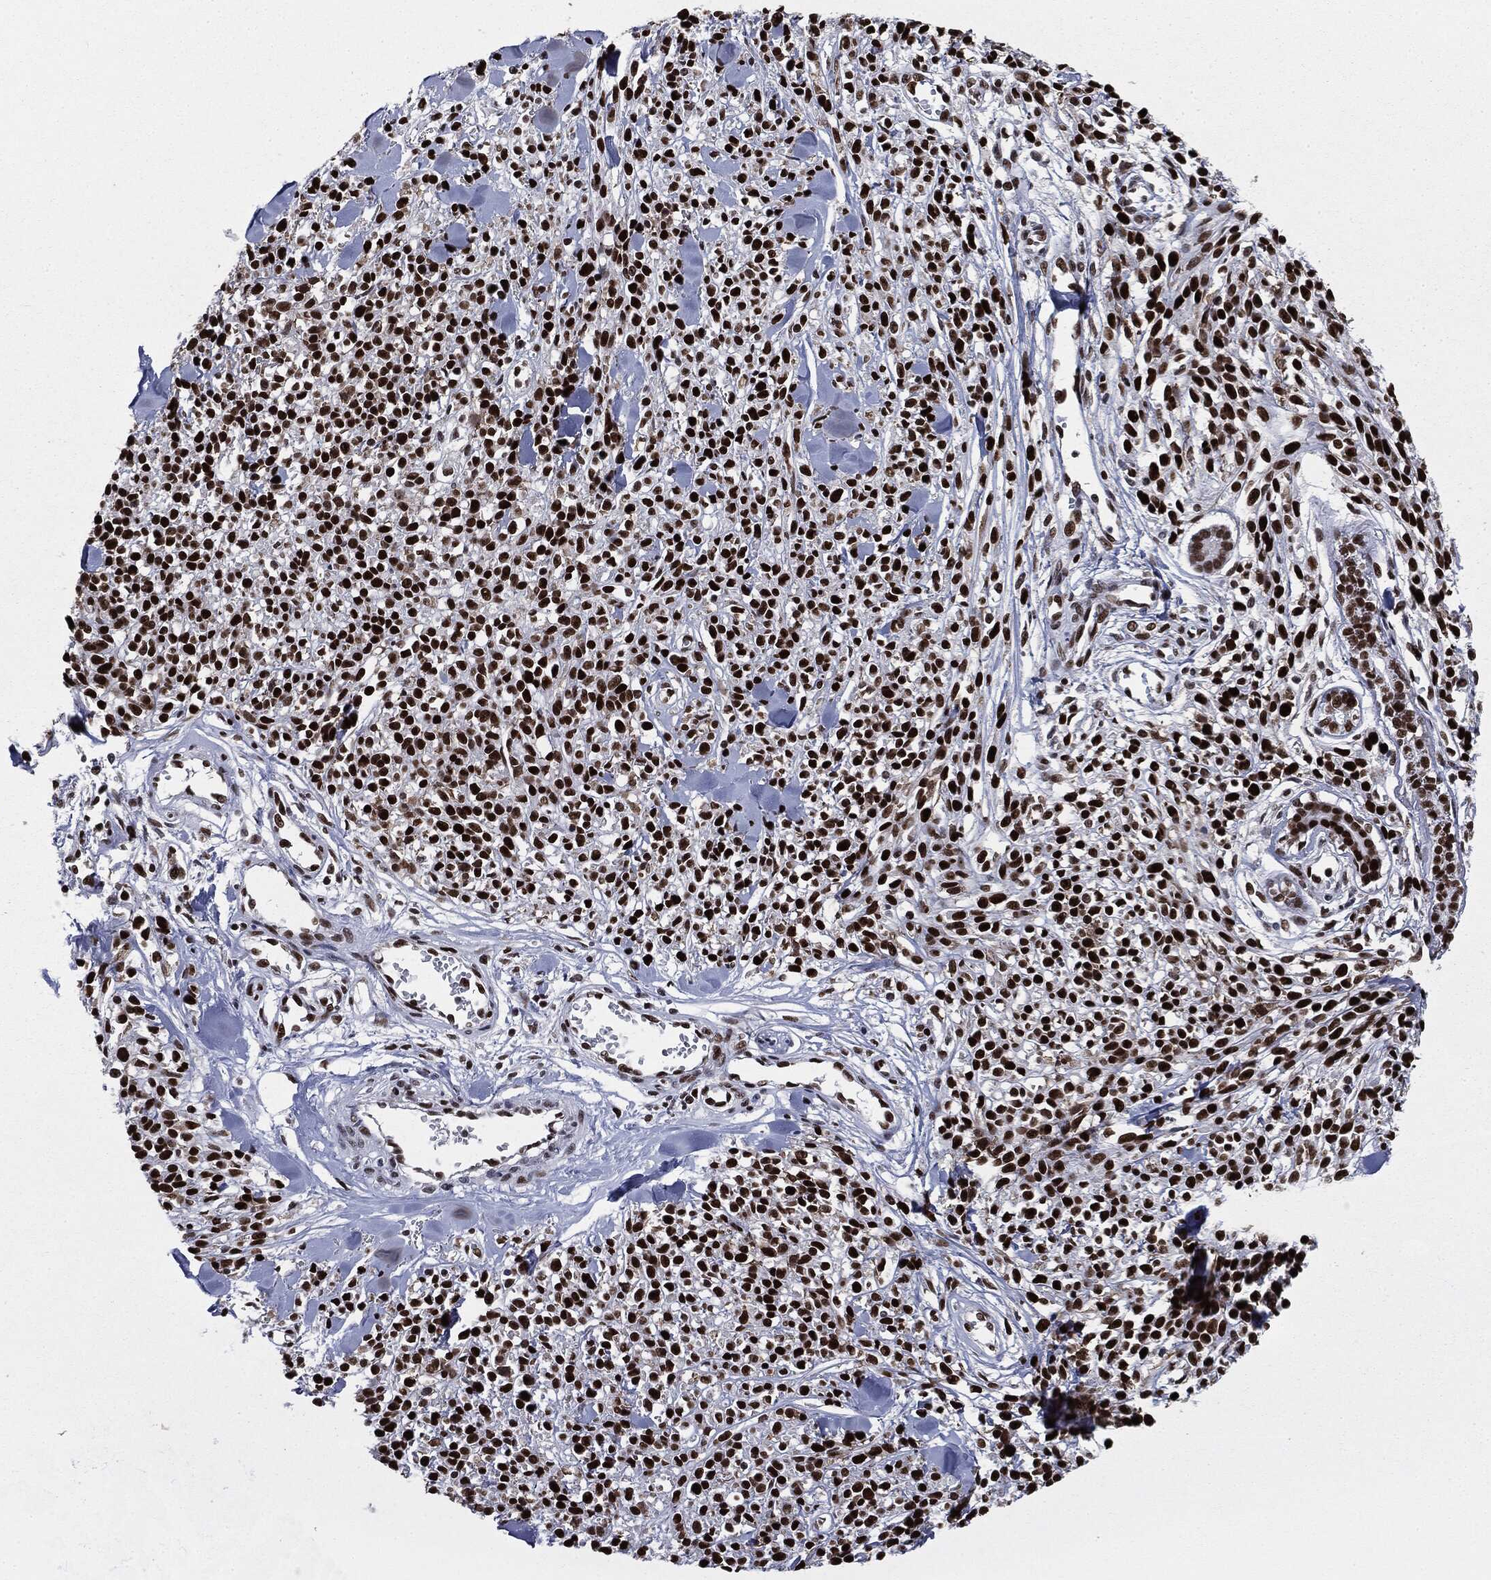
{"staining": {"intensity": "strong", "quantity": ">75%", "location": "nuclear"}, "tissue": "melanoma", "cell_type": "Tumor cells", "image_type": "cancer", "snomed": [{"axis": "morphology", "description": "Malignant melanoma, NOS"}, {"axis": "topography", "description": "Skin"}, {"axis": "topography", "description": "Skin of trunk"}], "caption": "A high-resolution histopathology image shows immunohistochemistry (IHC) staining of melanoma, which reveals strong nuclear positivity in about >75% of tumor cells.", "gene": "MSH2", "patient": {"sex": "male", "age": 74}}